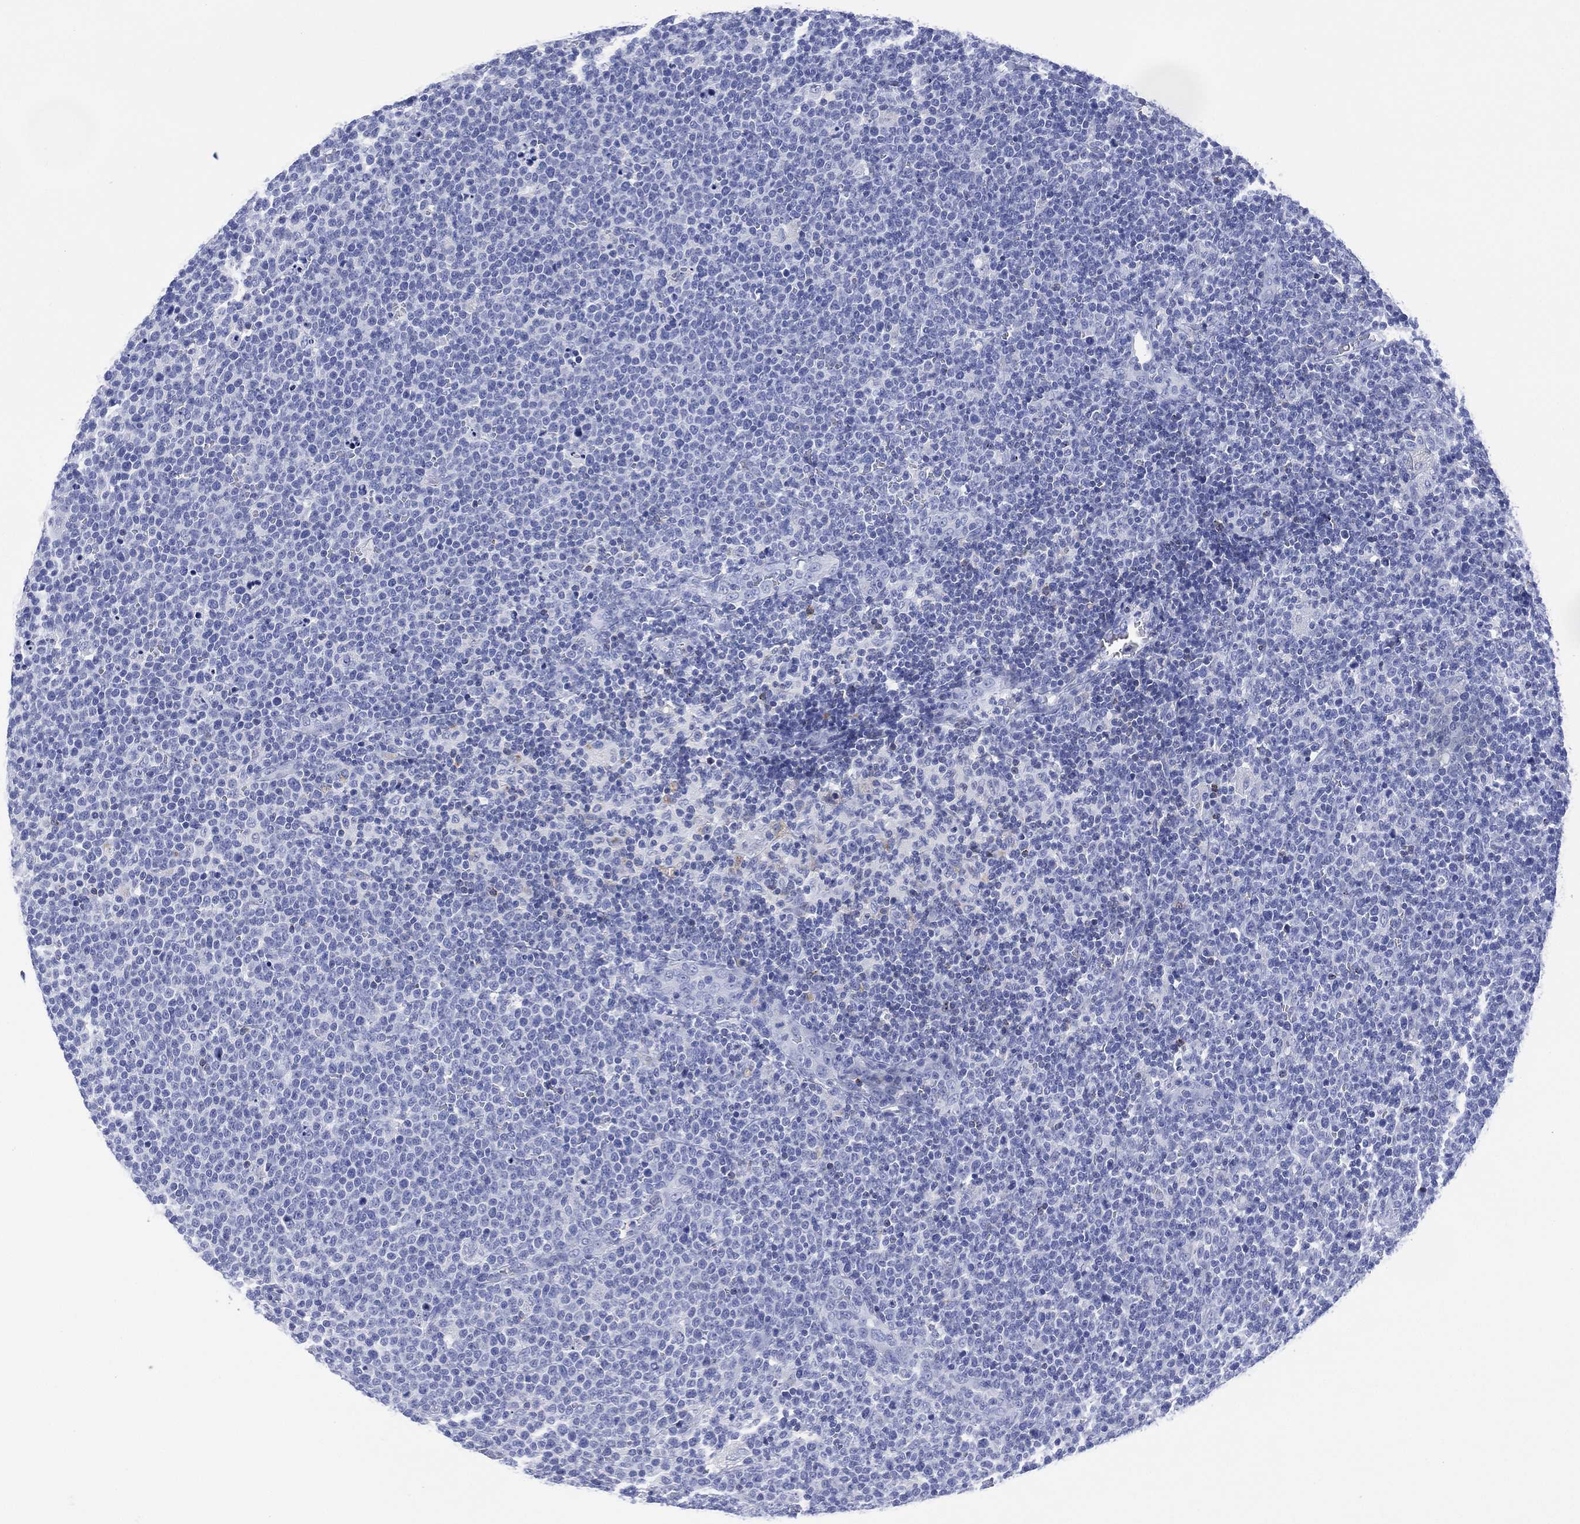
{"staining": {"intensity": "negative", "quantity": "none", "location": "none"}, "tissue": "lymphoma", "cell_type": "Tumor cells", "image_type": "cancer", "snomed": [{"axis": "morphology", "description": "Malignant lymphoma, non-Hodgkin's type, High grade"}, {"axis": "topography", "description": "Lymph node"}], "caption": "An immunohistochemistry histopathology image of lymphoma is shown. There is no staining in tumor cells of lymphoma.", "gene": "DPP4", "patient": {"sex": "male", "age": 61}}